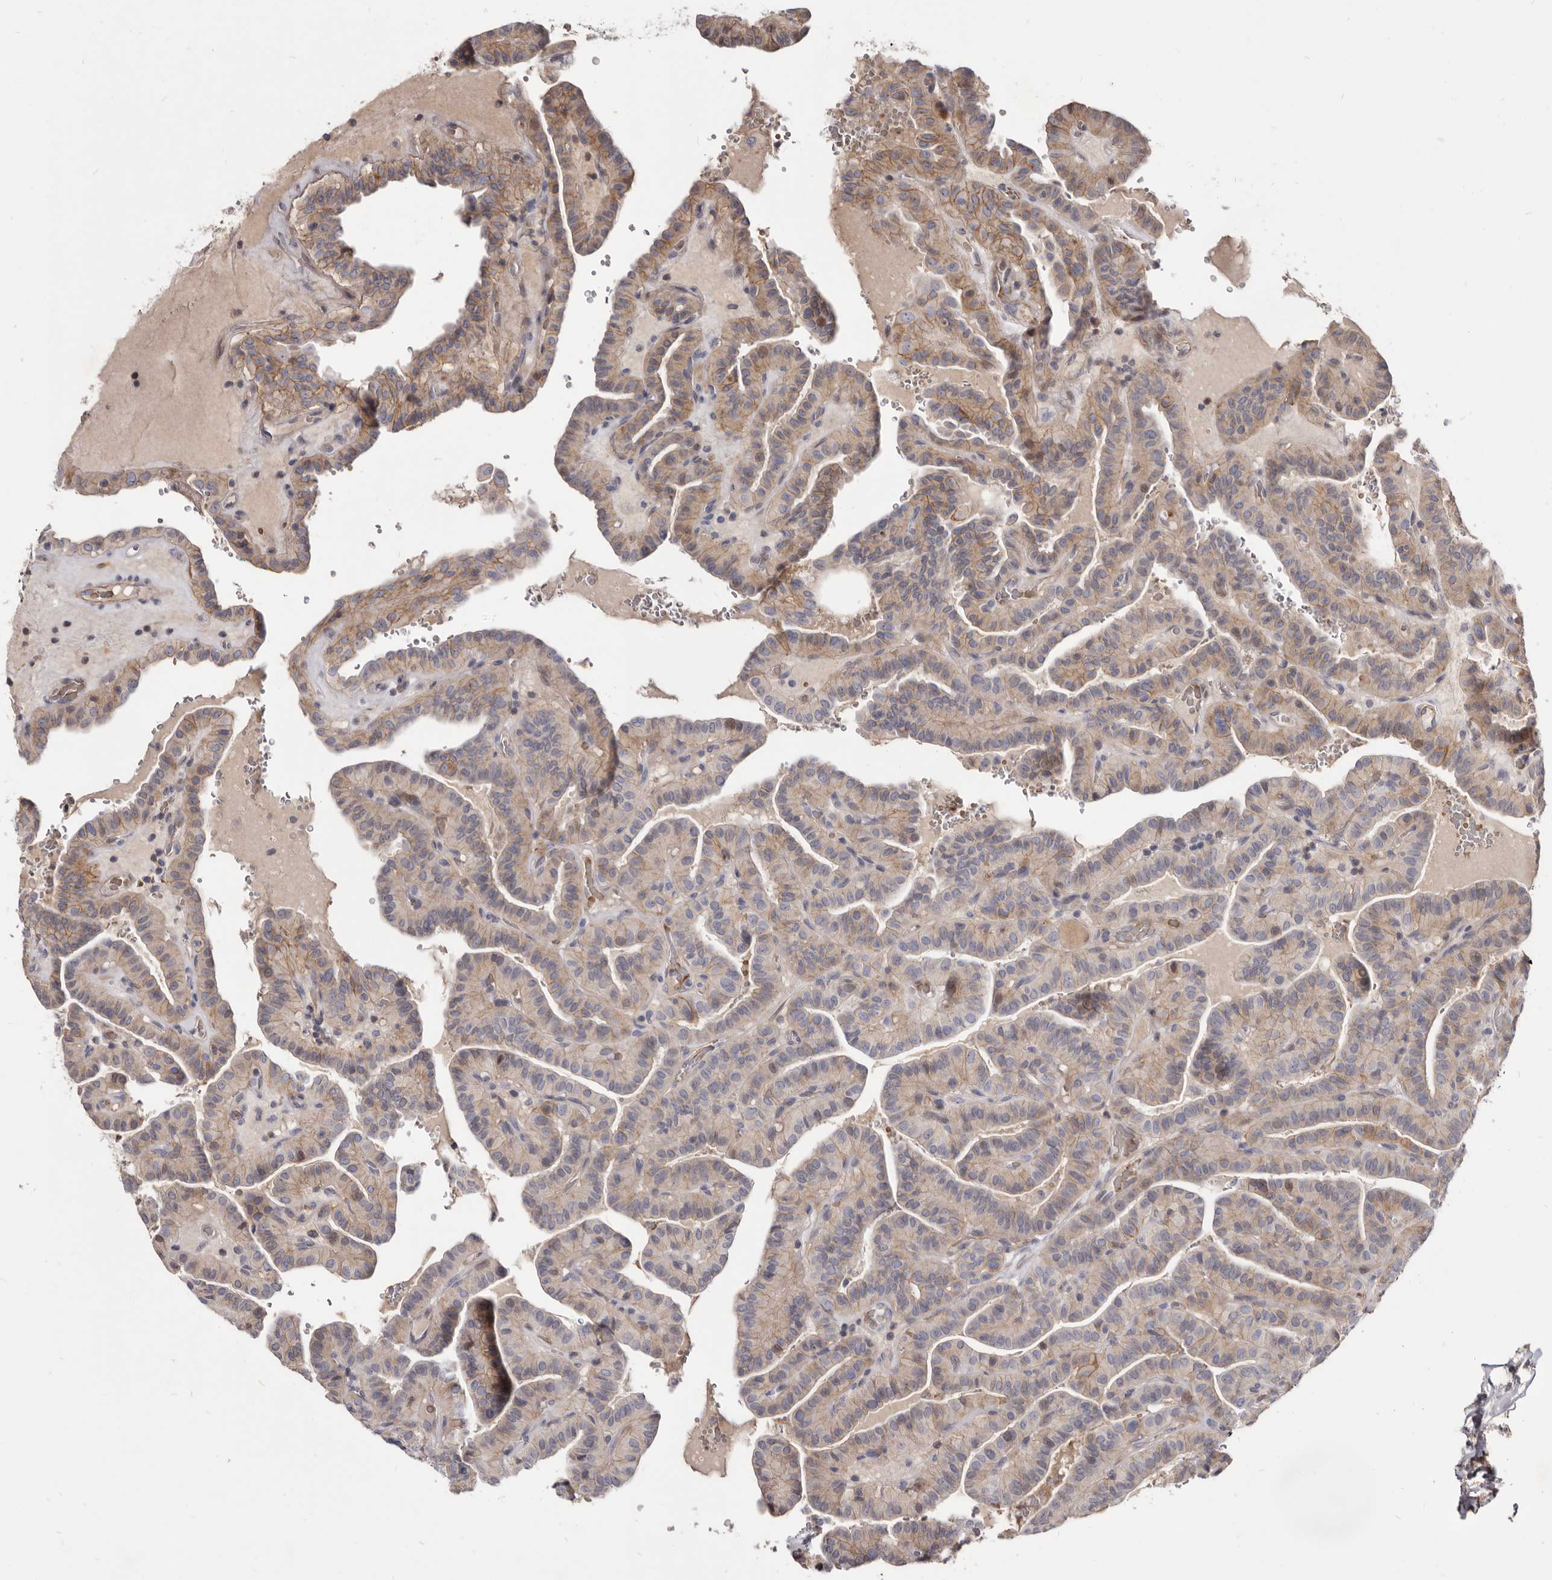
{"staining": {"intensity": "moderate", "quantity": "25%-75%", "location": "cytoplasmic/membranous"}, "tissue": "thyroid cancer", "cell_type": "Tumor cells", "image_type": "cancer", "snomed": [{"axis": "morphology", "description": "Papillary adenocarcinoma, NOS"}, {"axis": "topography", "description": "Thyroid gland"}], "caption": "This histopathology image shows immunohistochemistry staining of human thyroid papillary adenocarcinoma, with medium moderate cytoplasmic/membranous expression in about 25%-75% of tumor cells.", "gene": "FAS", "patient": {"sex": "male", "age": 77}}